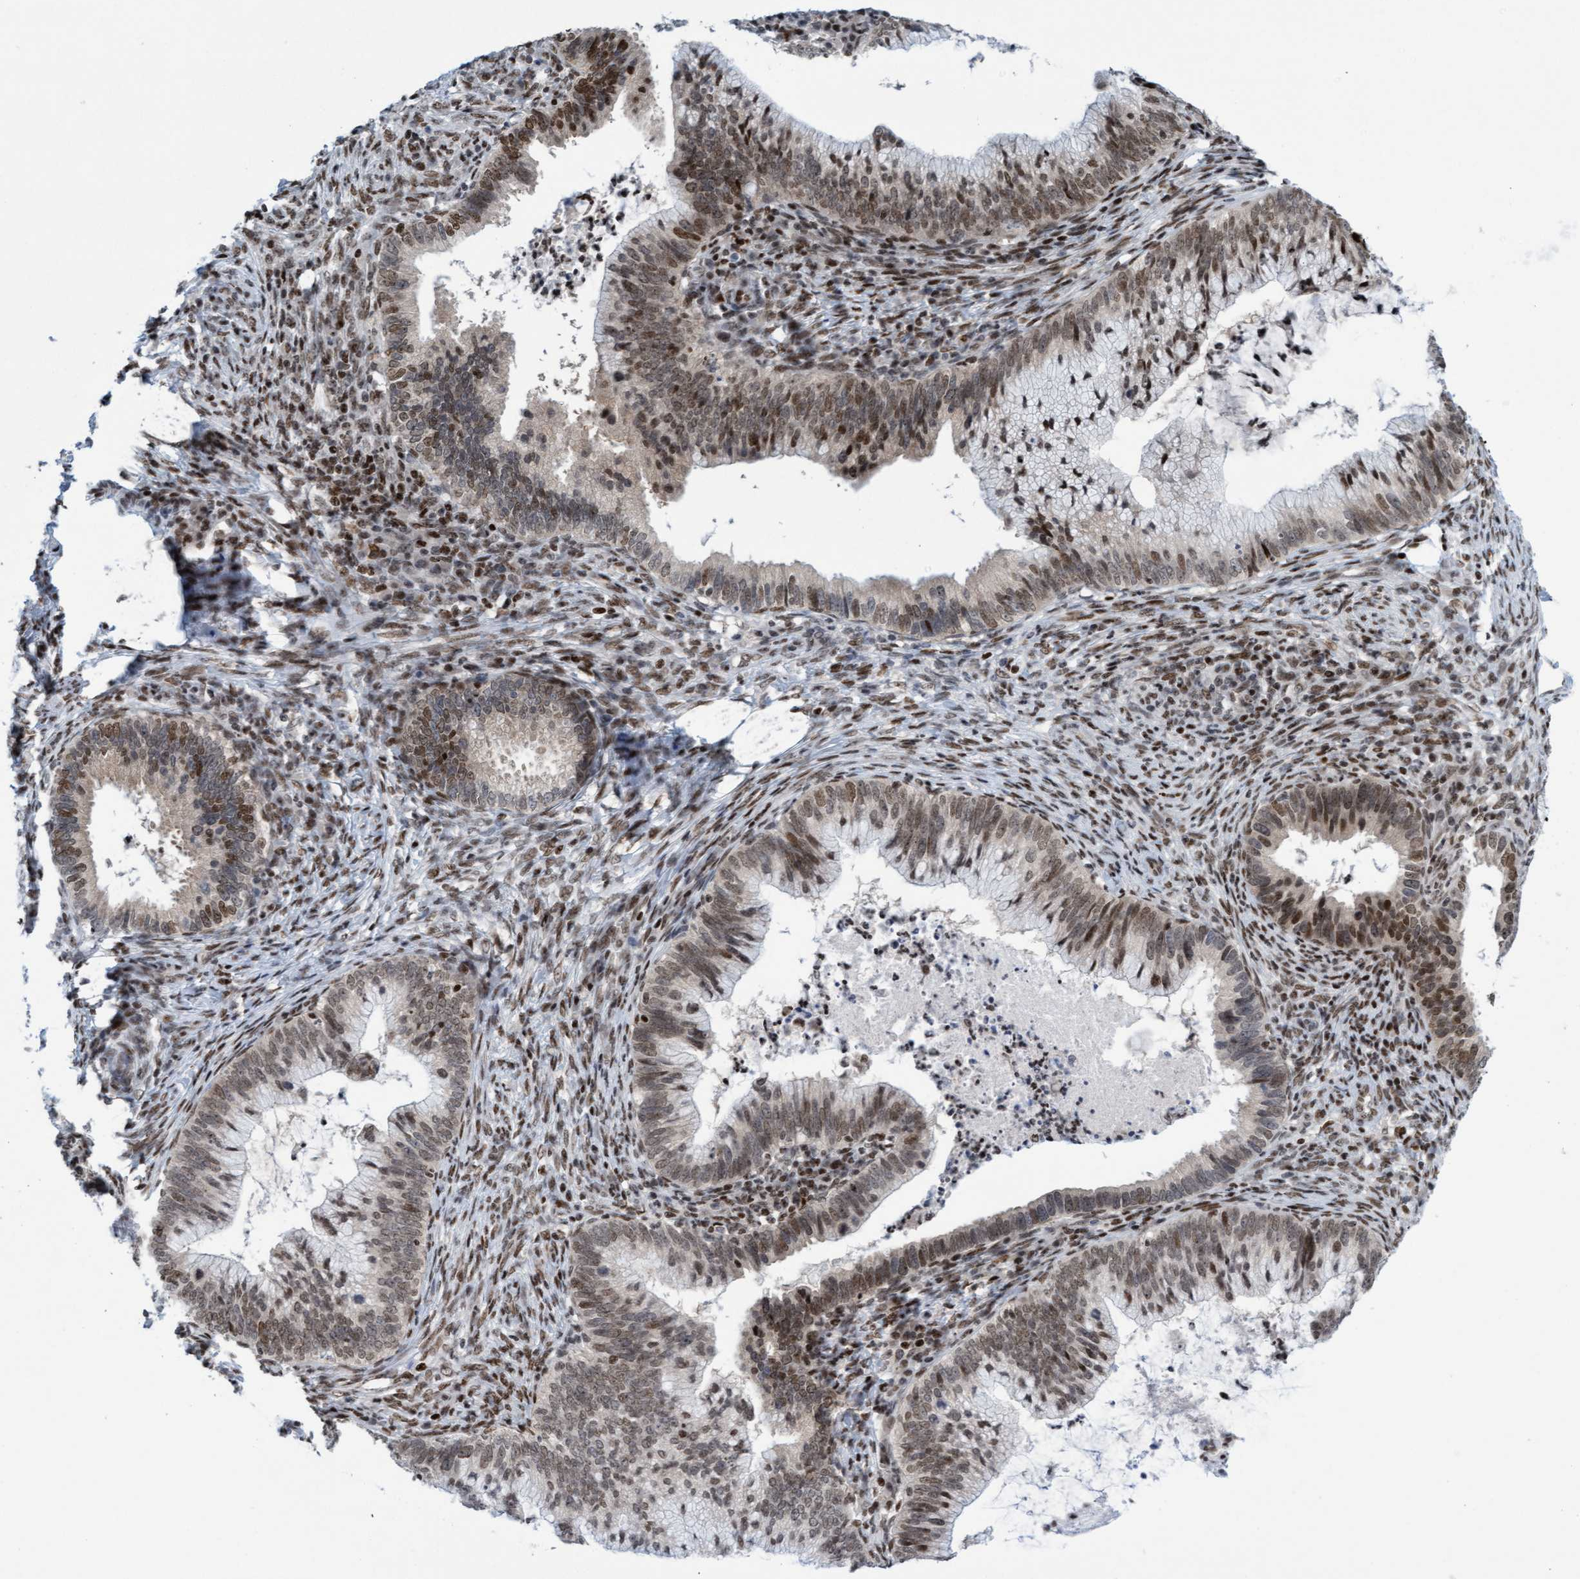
{"staining": {"intensity": "weak", "quantity": ">75%", "location": "nuclear"}, "tissue": "cervical cancer", "cell_type": "Tumor cells", "image_type": "cancer", "snomed": [{"axis": "morphology", "description": "Adenocarcinoma, NOS"}, {"axis": "topography", "description": "Cervix"}], "caption": "Immunohistochemical staining of human cervical cancer demonstrates weak nuclear protein expression in about >75% of tumor cells.", "gene": "GLRX2", "patient": {"sex": "female", "age": 36}}